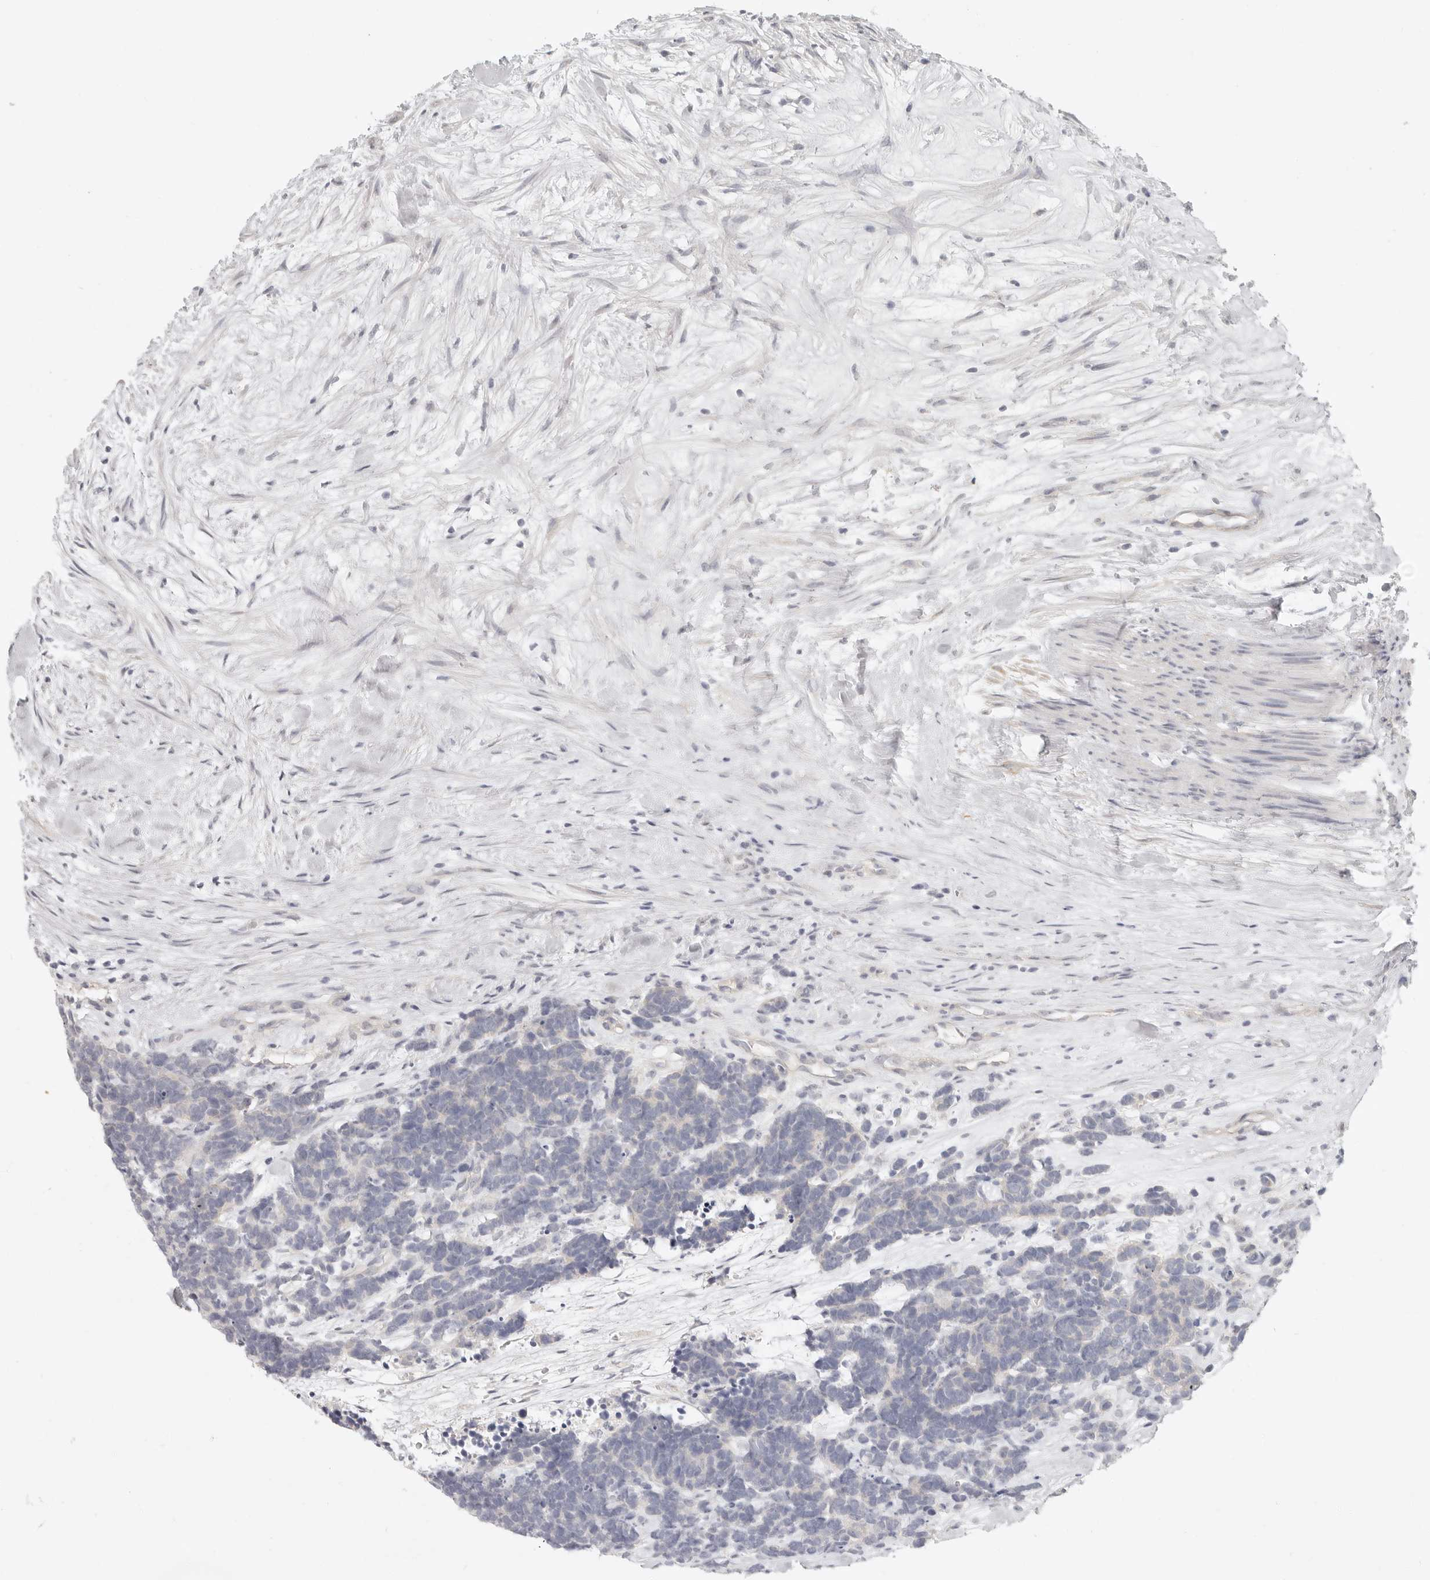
{"staining": {"intensity": "negative", "quantity": "none", "location": "none"}, "tissue": "carcinoid", "cell_type": "Tumor cells", "image_type": "cancer", "snomed": [{"axis": "morphology", "description": "Carcinoma, NOS"}, {"axis": "morphology", "description": "Carcinoid, malignant, NOS"}, {"axis": "topography", "description": "Urinary bladder"}], "caption": "High magnification brightfield microscopy of carcinoid stained with DAB (3,3'-diaminobenzidine) (brown) and counterstained with hematoxylin (blue): tumor cells show no significant positivity.", "gene": "AHDC1", "patient": {"sex": "male", "age": 57}}